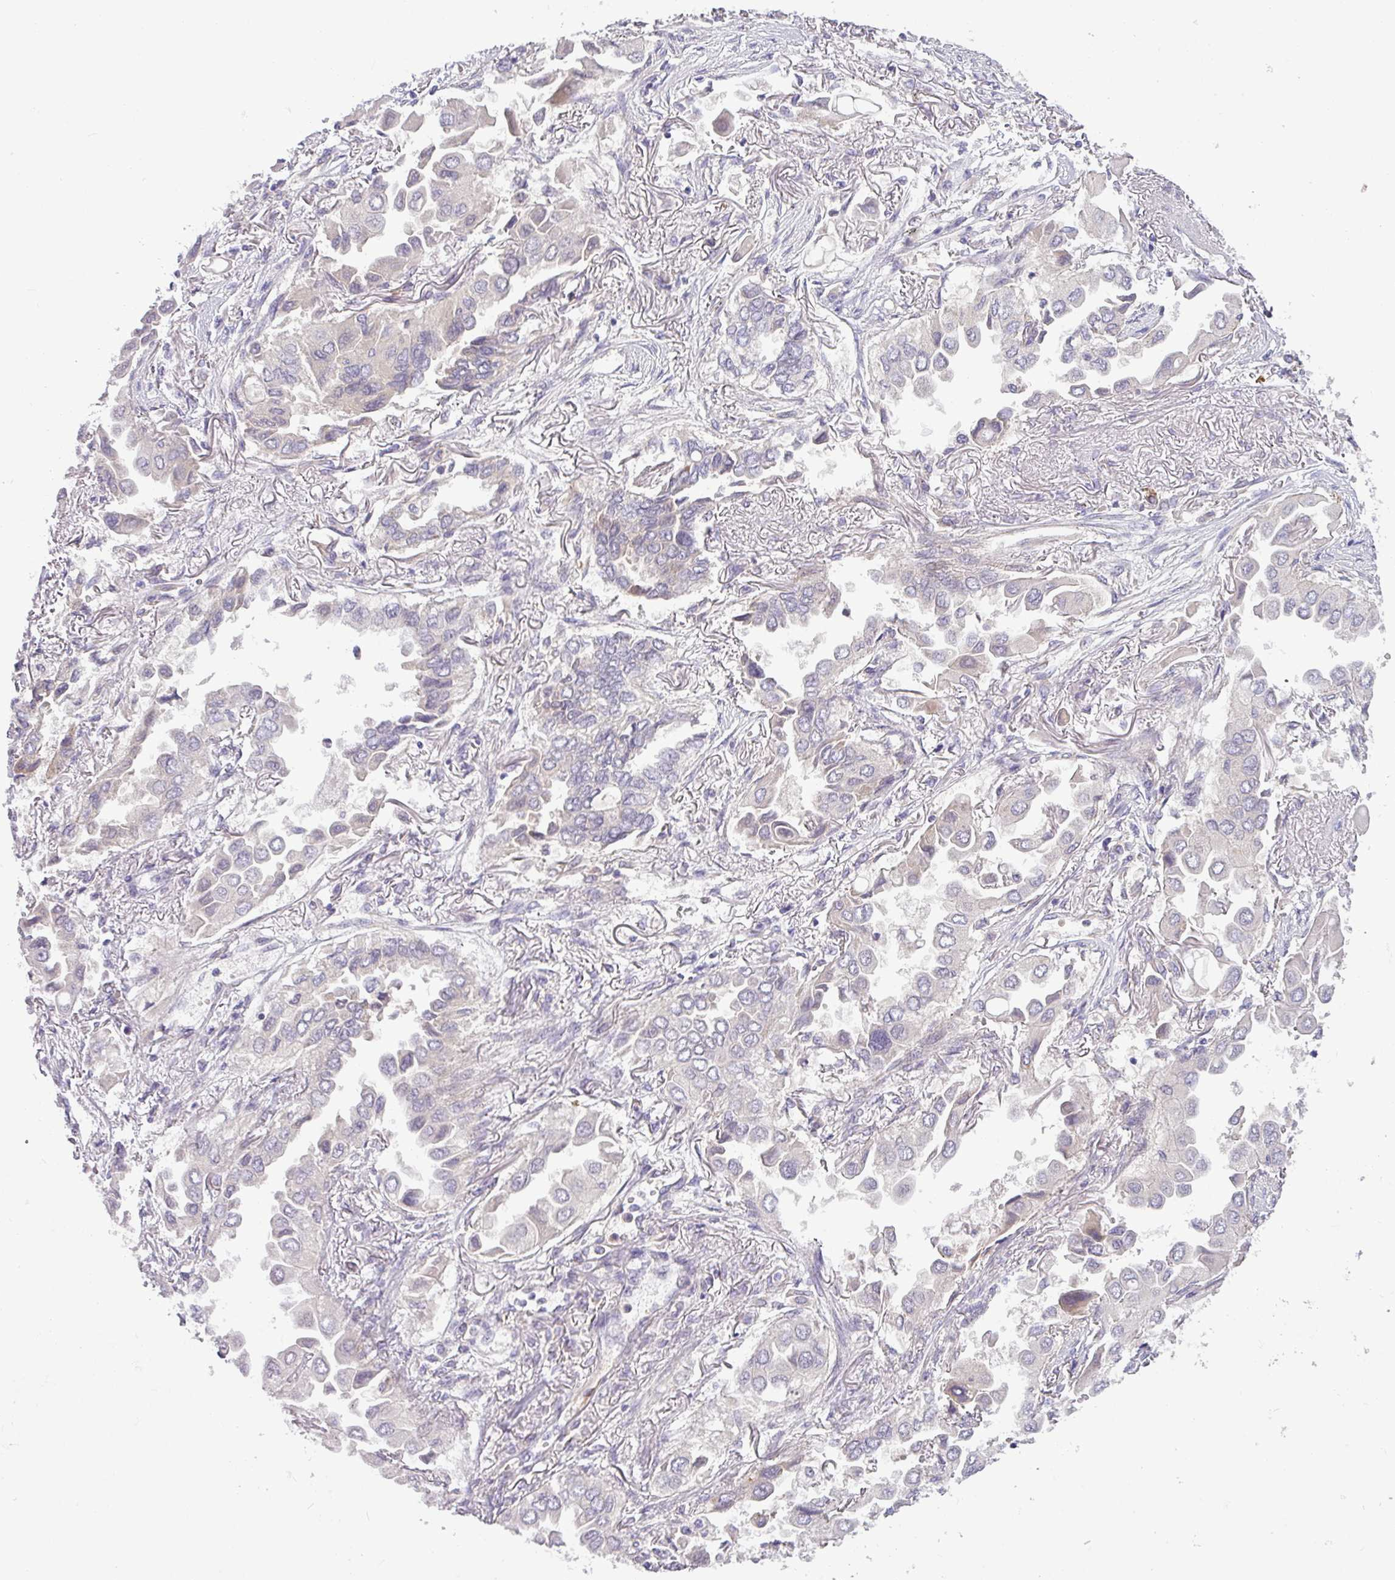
{"staining": {"intensity": "negative", "quantity": "none", "location": "none"}, "tissue": "lung cancer", "cell_type": "Tumor cells", "image_type": "cancer", "snomed": [{"axis": "morphology", "description": "Adenocarcinoma, NOS"}, {"axis": "topography", "description": "Lung"}], "caption": "Lung adenocarcinoma was stained to show a protein in brown. There is no significant staining in tumor cells.", "gene": "ZNF35", "patient": {"sex": "female", "age": 76}}